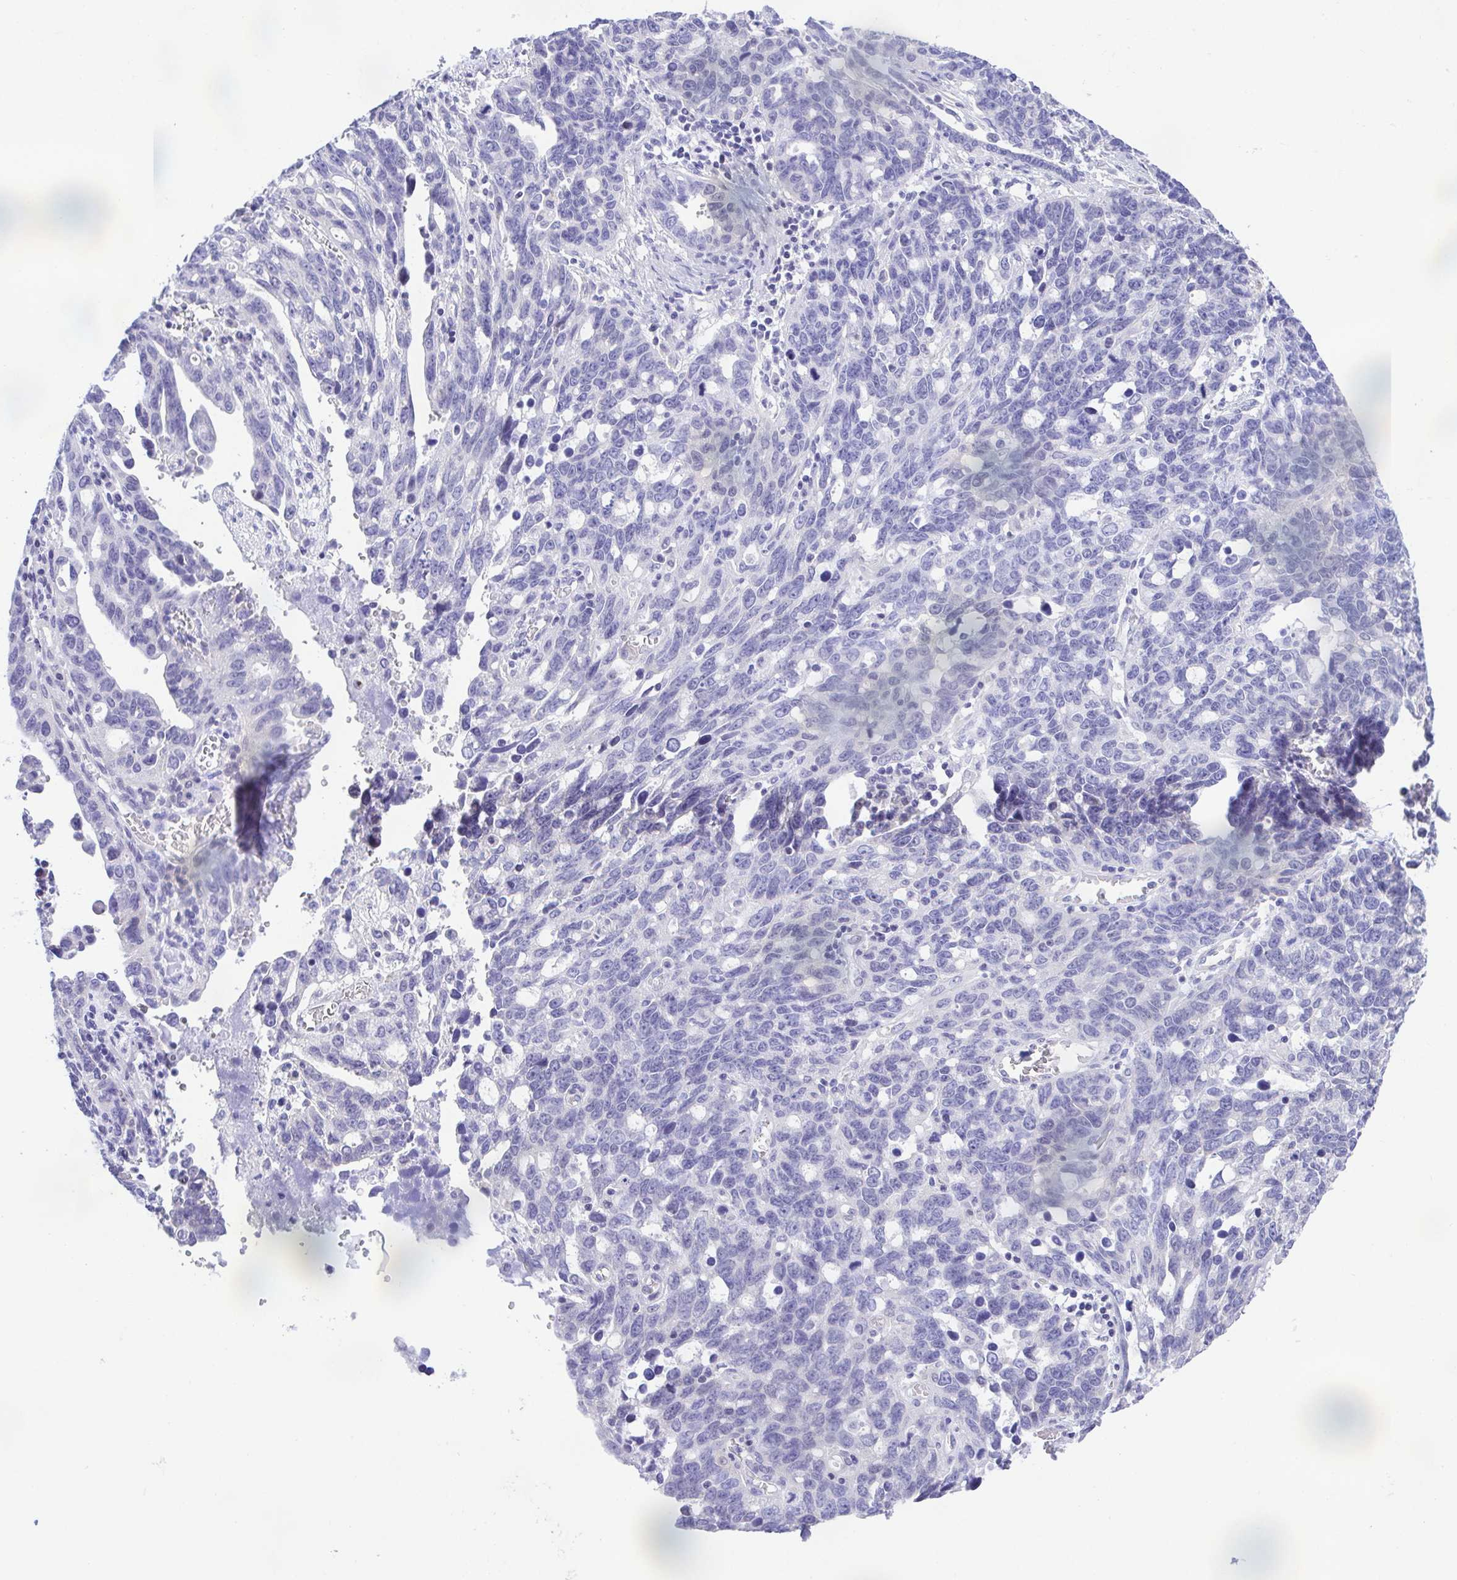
{"staining": {"intensity": "negative", "quantity": "none", "location": "none"}, "tissue": "ovarian cancer", "cell_type": "Tumor cells", "image_type": "cancer", "snomed": [{"axis": "morphology", "description": "Cystadenocarcinoma, serous, NOS"}, {"axis": "topography", "description": "Ovary"}], "caption": "DAB immunohistochemical staining of human serous cystadenocarcinoma (ovarian) displays no significant staining in tumor cells. (Immunohistochemistry (ihc), brightfield microscopy, high magnification).", "gene": "LUZP4", "patient": {"sex": "female", "age": 69}}